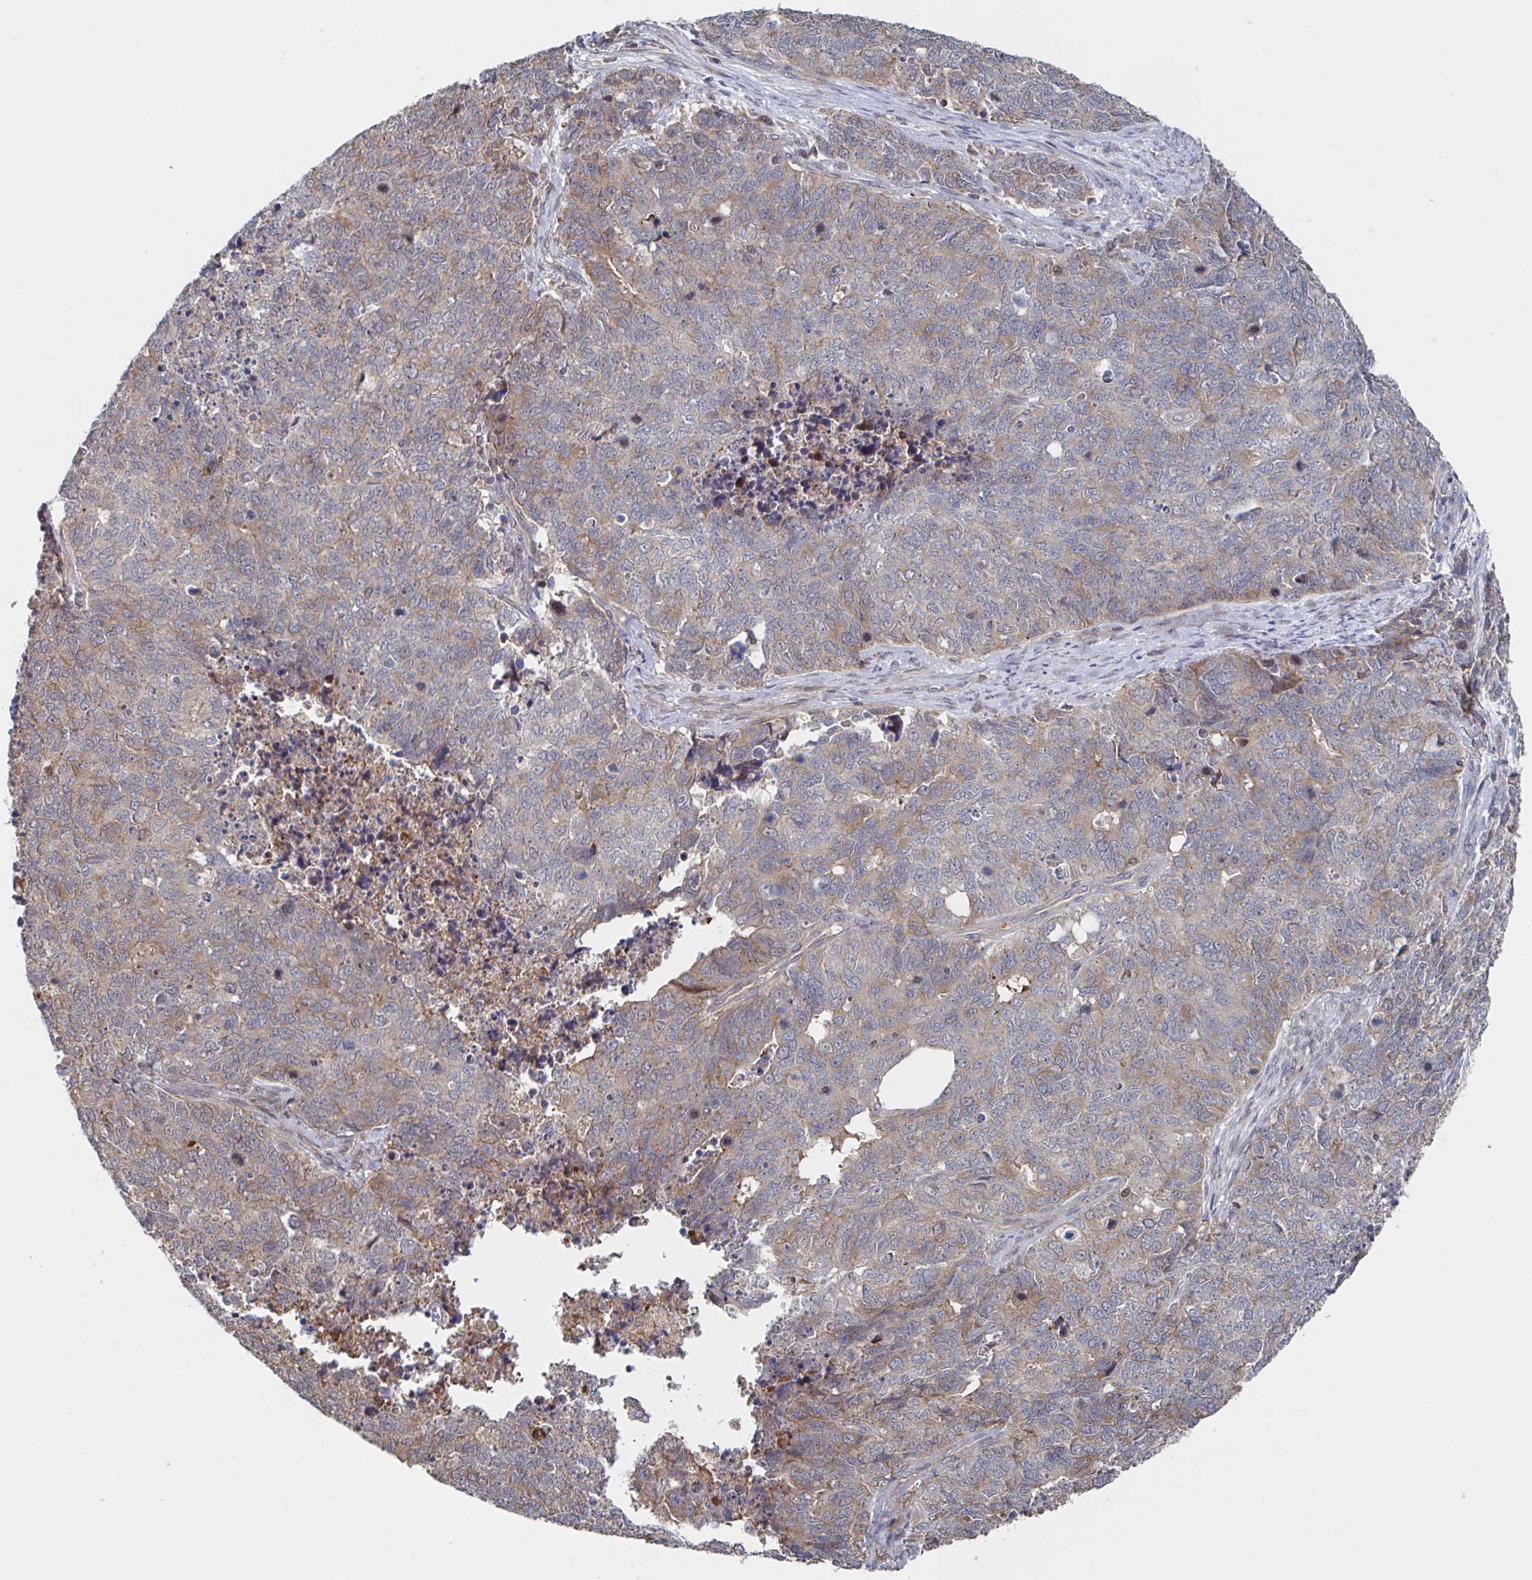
{"staining": {"intensity": "weak", "quantity": "25%-75%", "location": "cytoplasmic/membranous"}, "tissue": "cervical cancer", "cell_type": "Tumor cells", "image_type": "cancer", "snomed": [{"axis": "morphology", "description": "Adenocarcinoma, NOS"}, {"axis": "topography", "description": "Cervix"}], "caption": "Protein expression analysis of human cervical cancer reveals weak cytoplasmic/membranous positivity in about 25%-75% of tumor cells.", "gene": "DHRS12", "patient": {"sex": "female", "age": 63}}